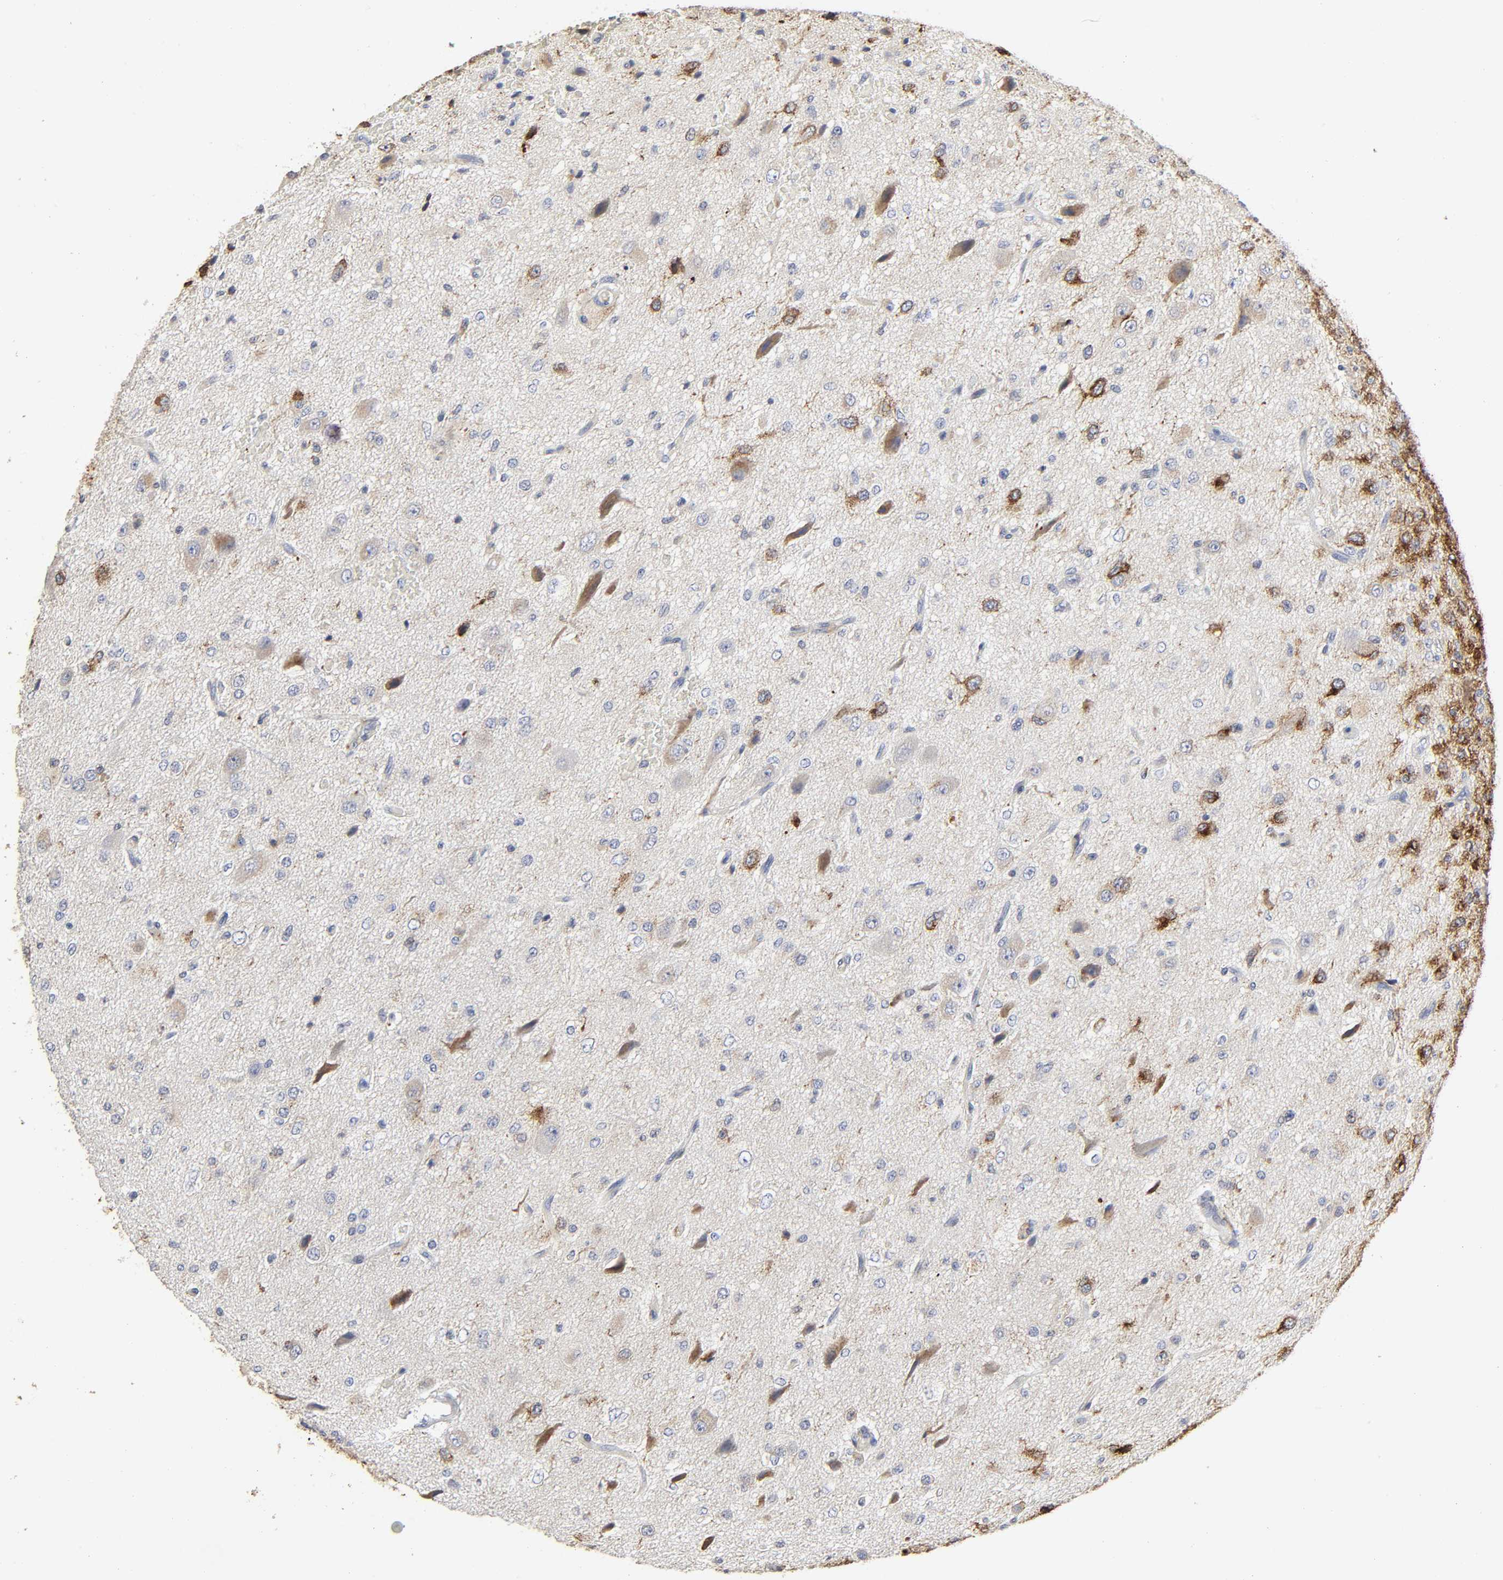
{"staining": {"intensity": "strong", "quantity": ">75%", "location": "cytoplasmic/membranous"}, "tissue": "glioma", "cell_type": "Tumor cells", "image_type": "cancer", "snomed": [{"axis": "morphology", "description": "Glioma, malignant, High grade"}, {"axis": "topography", "description": "pancreas cauda"}], "caption": "Strong cytoplasmic/membranous expression for a protein is seen in about >75% of tumor cells of malignant glioma (high-grade) using immunohistochemistry (IHC).", "gene": "LRP1", "patient": {"sex": "male", "age": 60}}